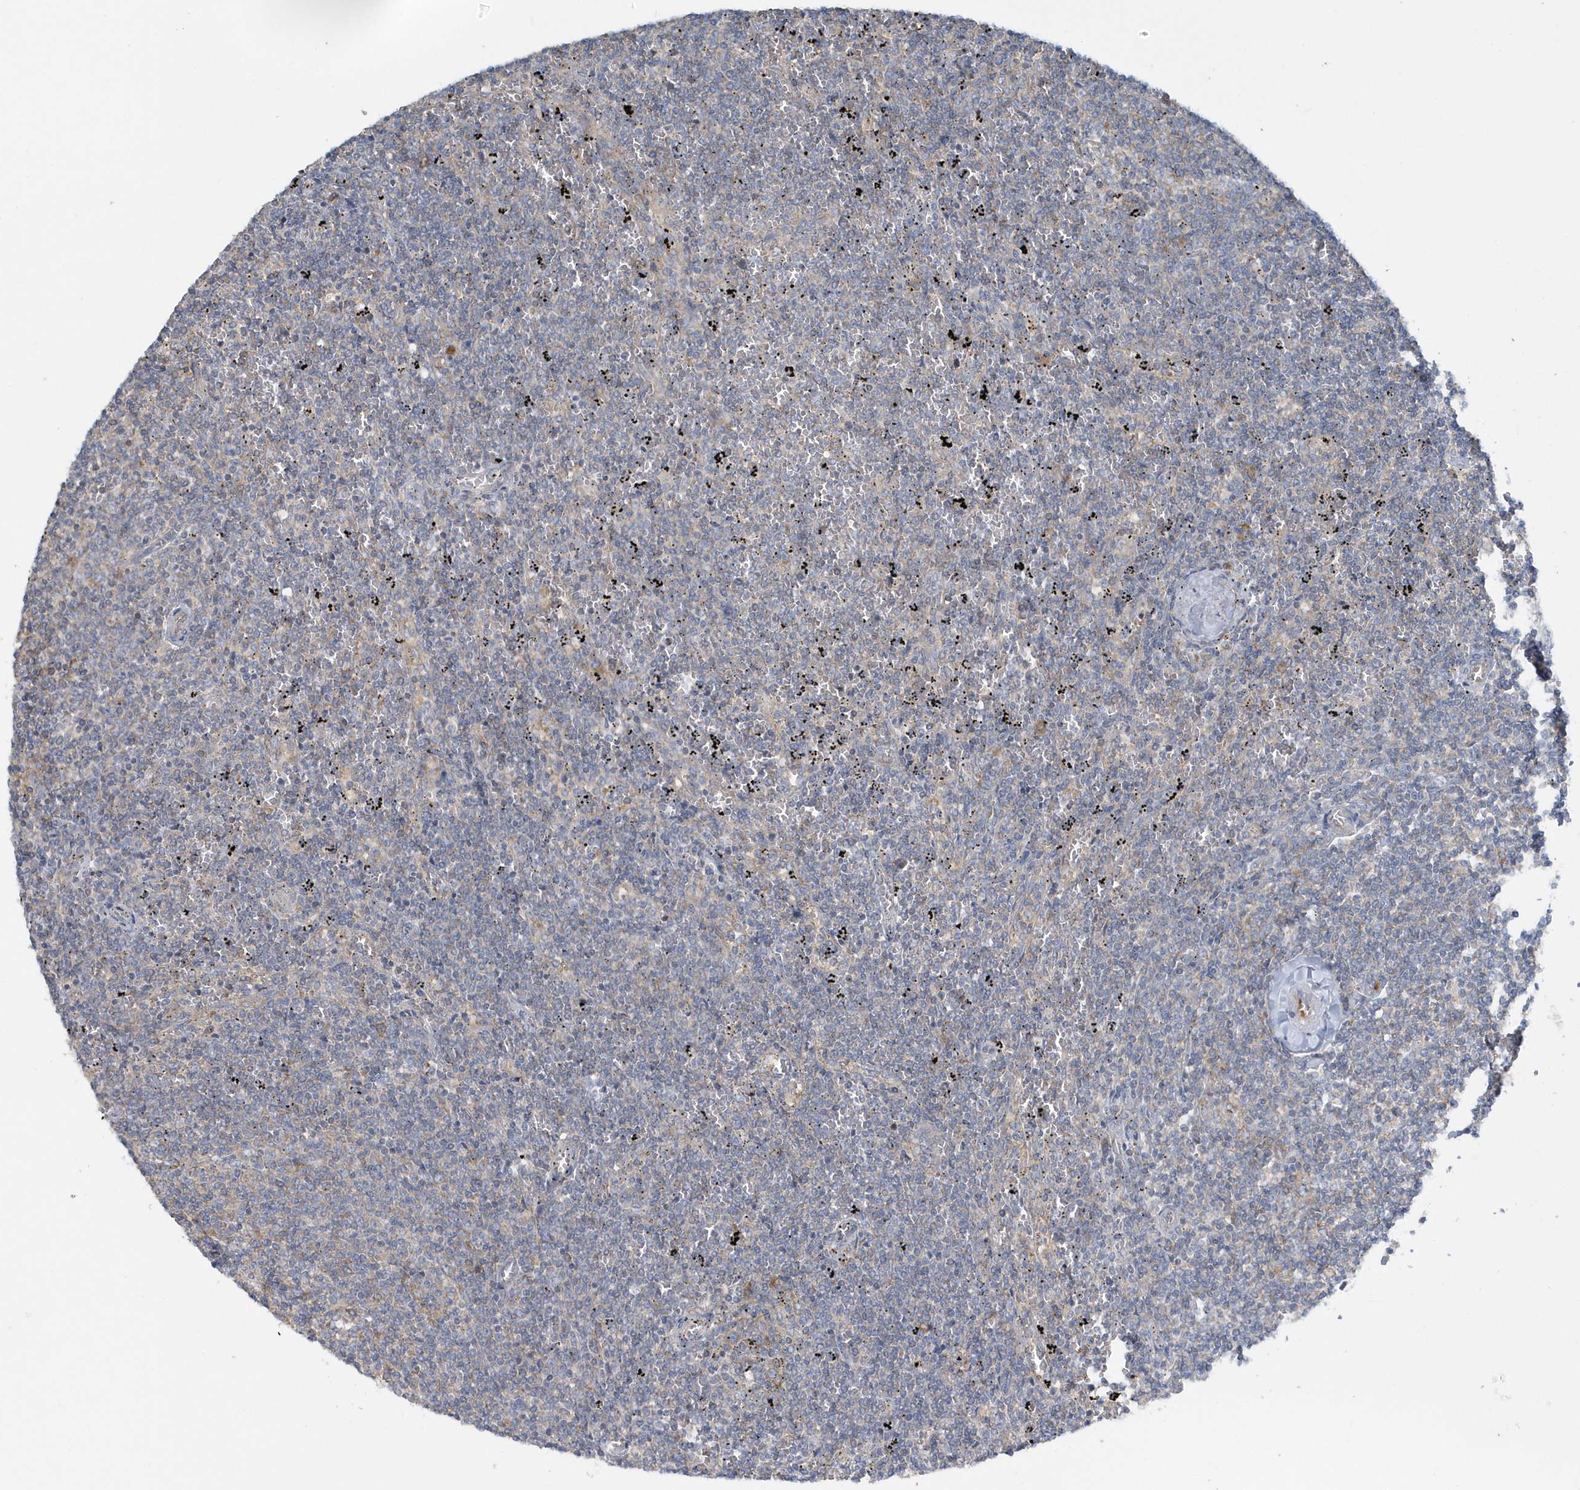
{"staining": {"intensity": "negative", "quantity": "none", "location": "none"}, "tissue": "lymphoma", "cell_type": "Tumor cells", "image_type": "cancer", "snomed": [{"axis": "morphology", "description": "Malignant lymphoma, non-Hodgkin's type, Low grade"}, {"axis": "topography", "description": "Spleen"}], "caption": "High magnification brightfield microscopy of low-grade malignant lymphoma, non-Hodgkin's type stained with DAB (brown) and counterstained with hematoxylin (blue): tumor cells show no significant expression.", "gene": "EIF3C", "patient": {"sex": "female", "age": 50}}